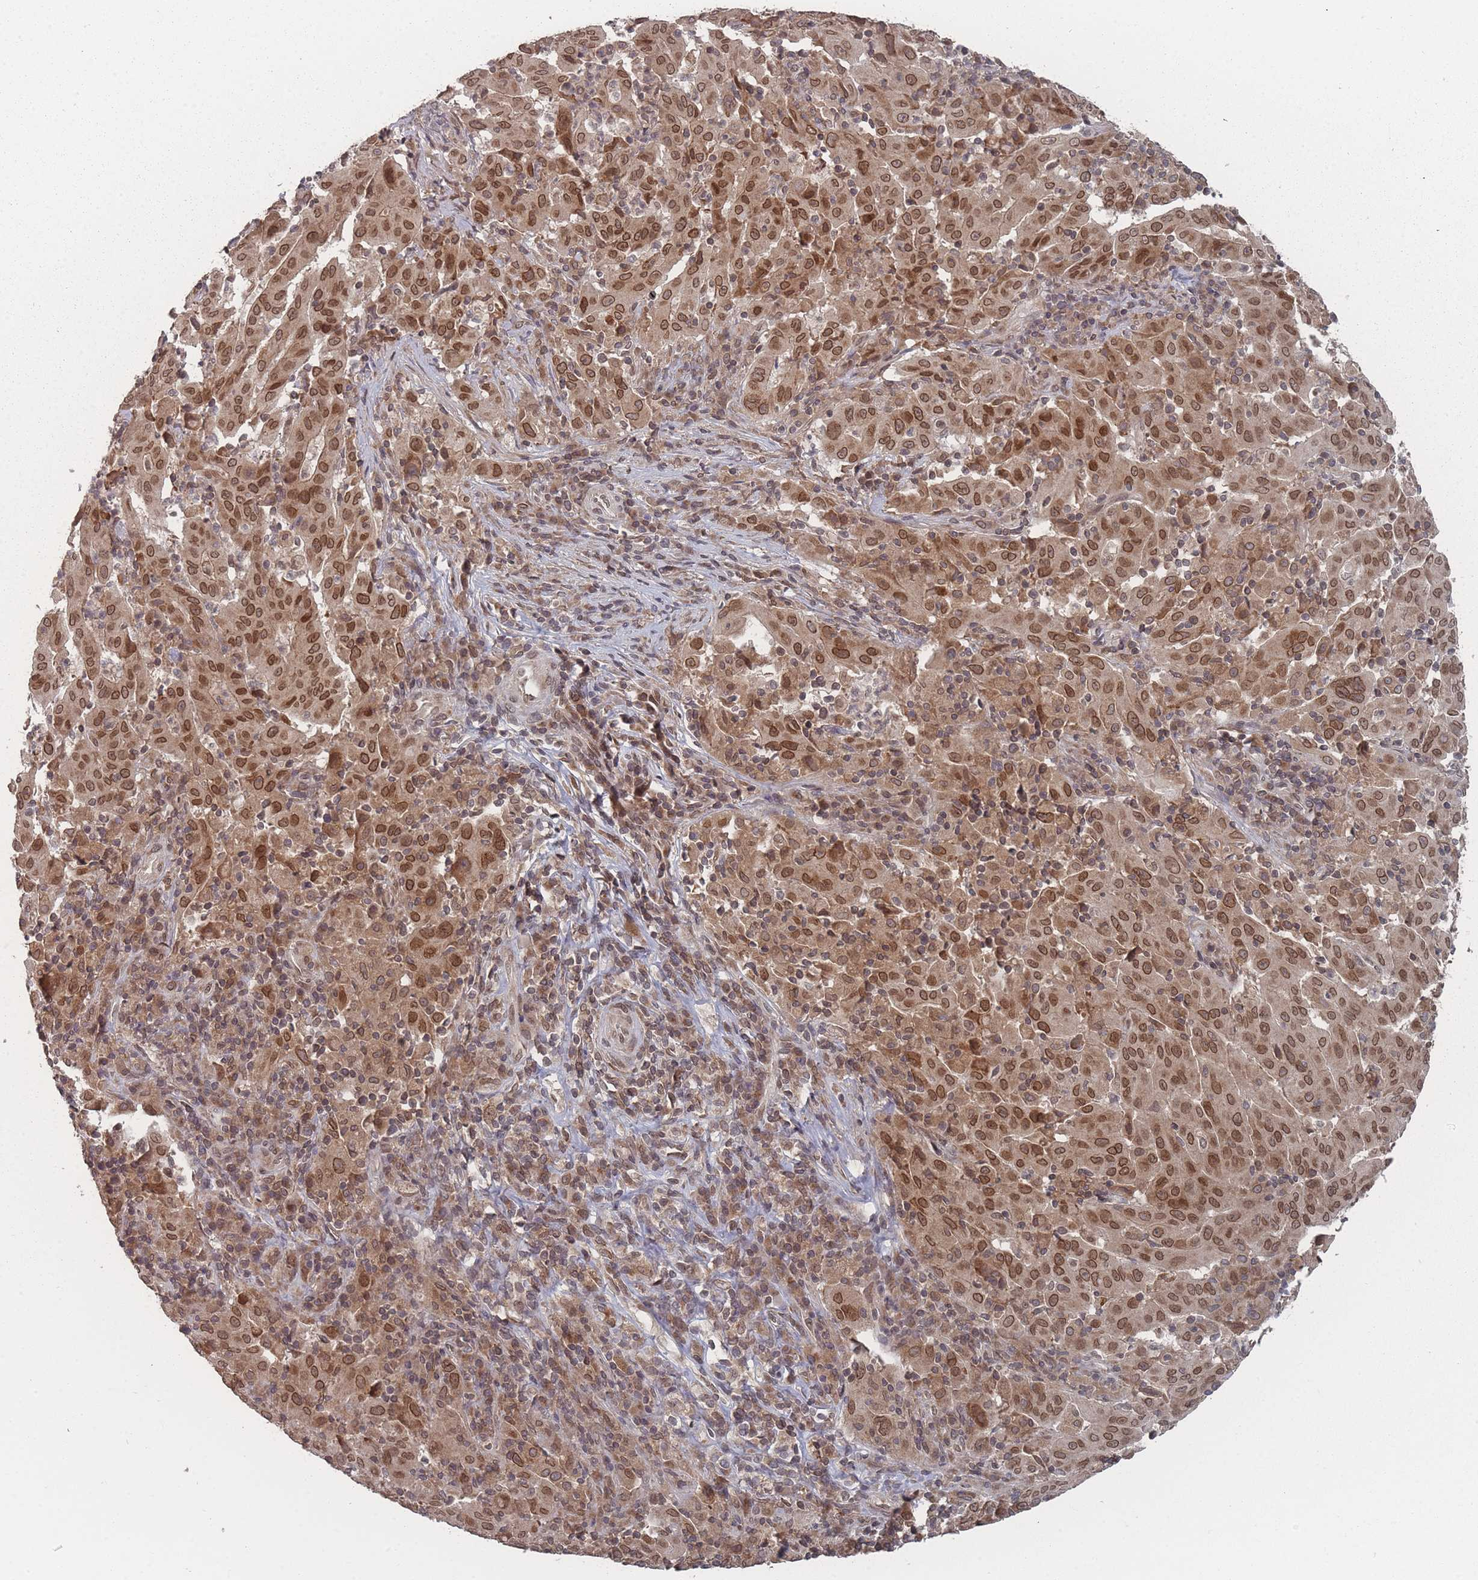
{"staining": {"intensity": "moderate", "quantity": ">75%", "location": "cytoplasmic/membranous,nuclear"}, "tissue": "pancreatic cancer", "cell_type": "Tumor cells", "image_type": "cancer", "snomed": [{"axis": "morphology", "description": "Adenocarcinoma, NOS"}, {"axis": "topography", "description": "Pancreas"}], "caption": "Immunohistochemistry (IHC) histopathology image of human adenocarcinoma (pancreatic) stained for a protein (brown), which exhibits medium levels of moderate cytoplasmic/membranous and nuclear staining in about >75% of tumor cells.", "gene": "TBC1D25", "patient": {"sex": "male", "age": 63}}